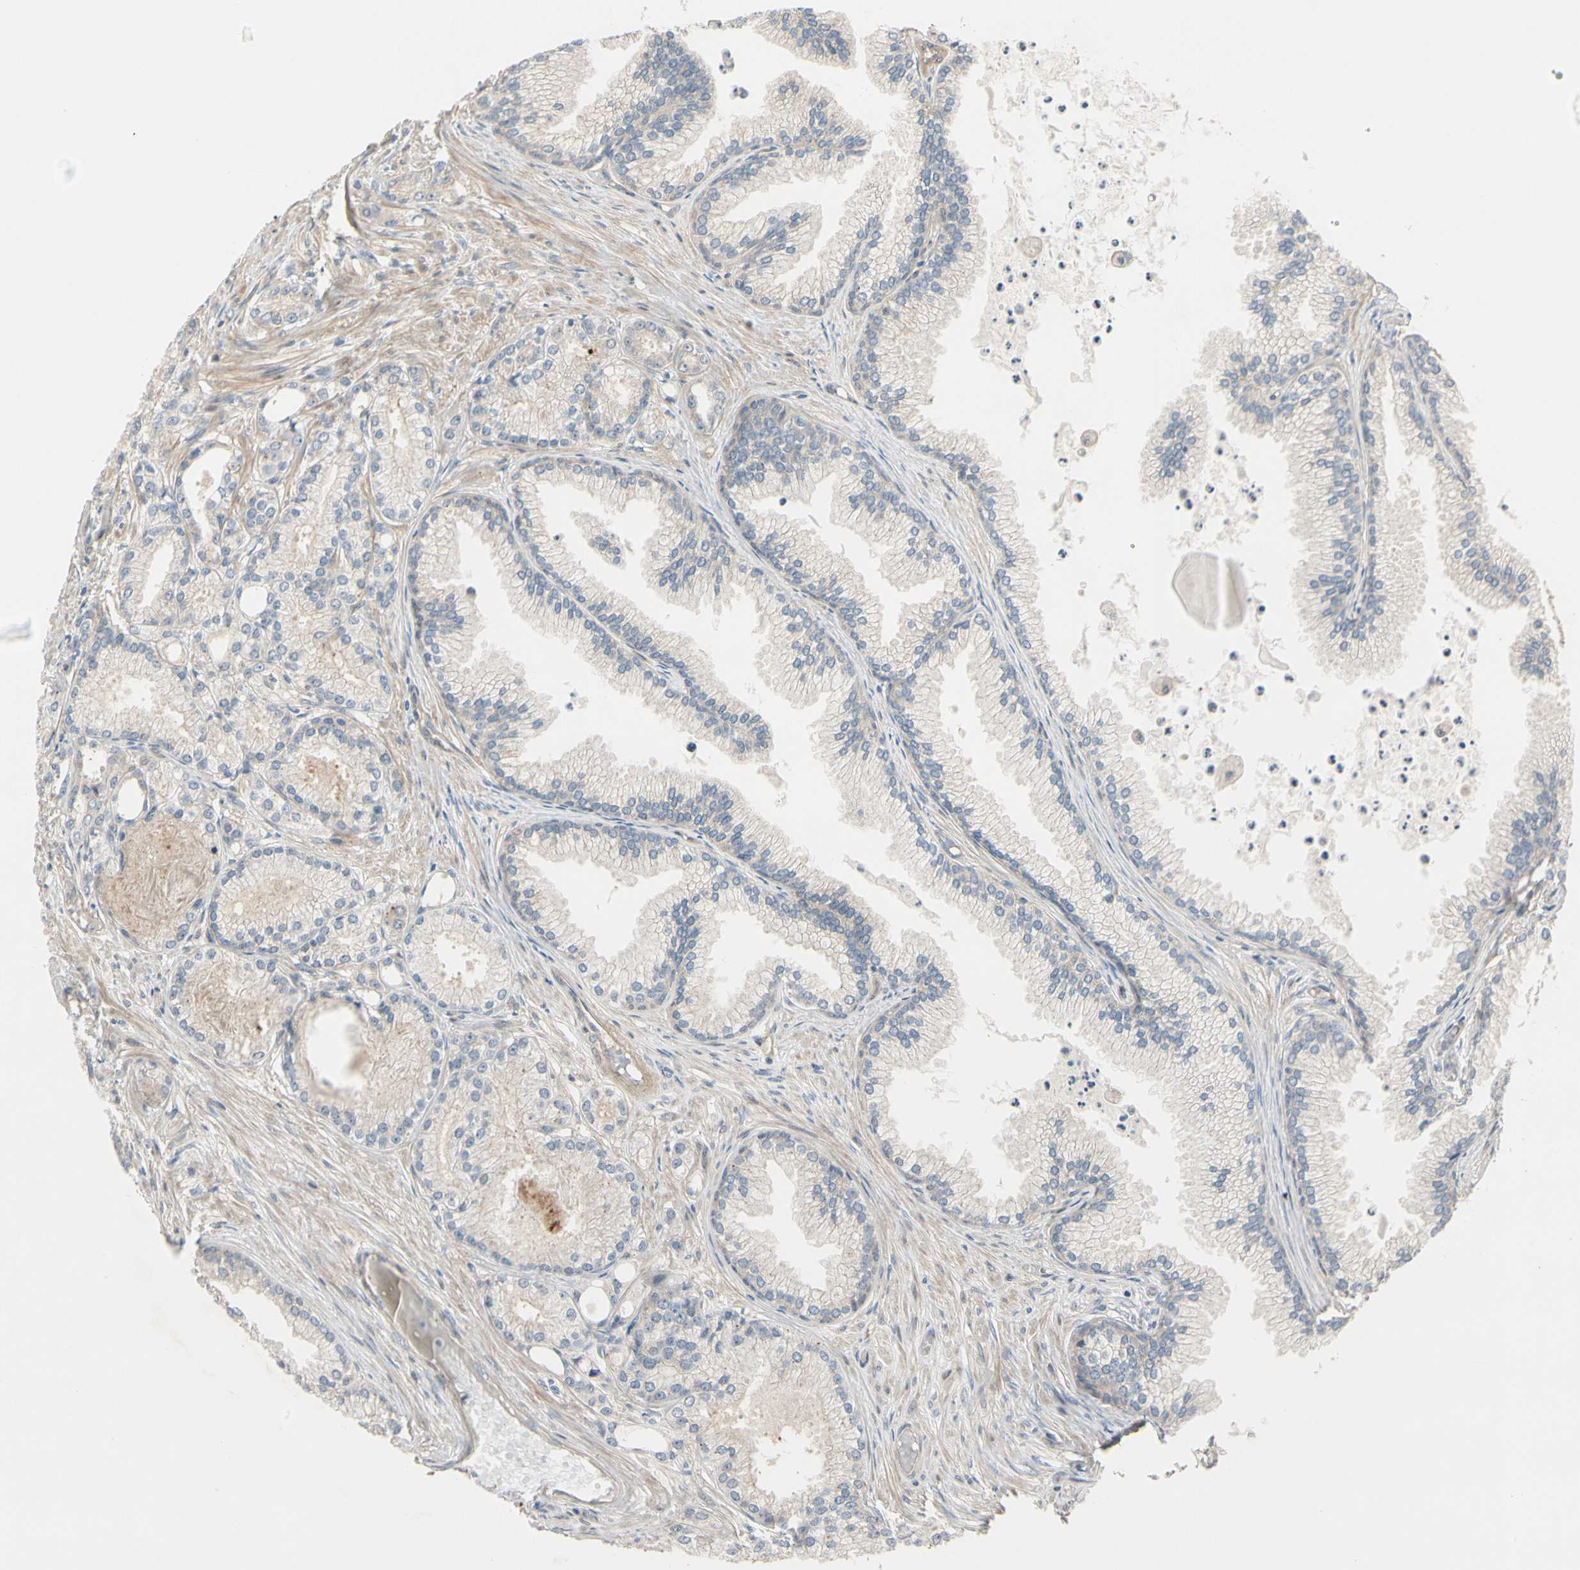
{"staining": {"intensity": "weak", "quantity": ">75%", "location": "cytoplasmic/membranous"}, "tissue": "prostate cancer", "cell_type": "Tumor cells", "image_type": "cancer", "snomed": [{"axis": "morphology", "description": "Adenocarcinoma, Low grade"}, {"axis": "topography", "description": "Prostate"}], "caption": "This photomicrograph demonstrates immunohistochemistry staining of prostate cancer, with low weak cytoplasmic/membranous staining in about >75% of tumor cells.", "gene": "F2R", "patient": {"sex": "male", "age": 72}}